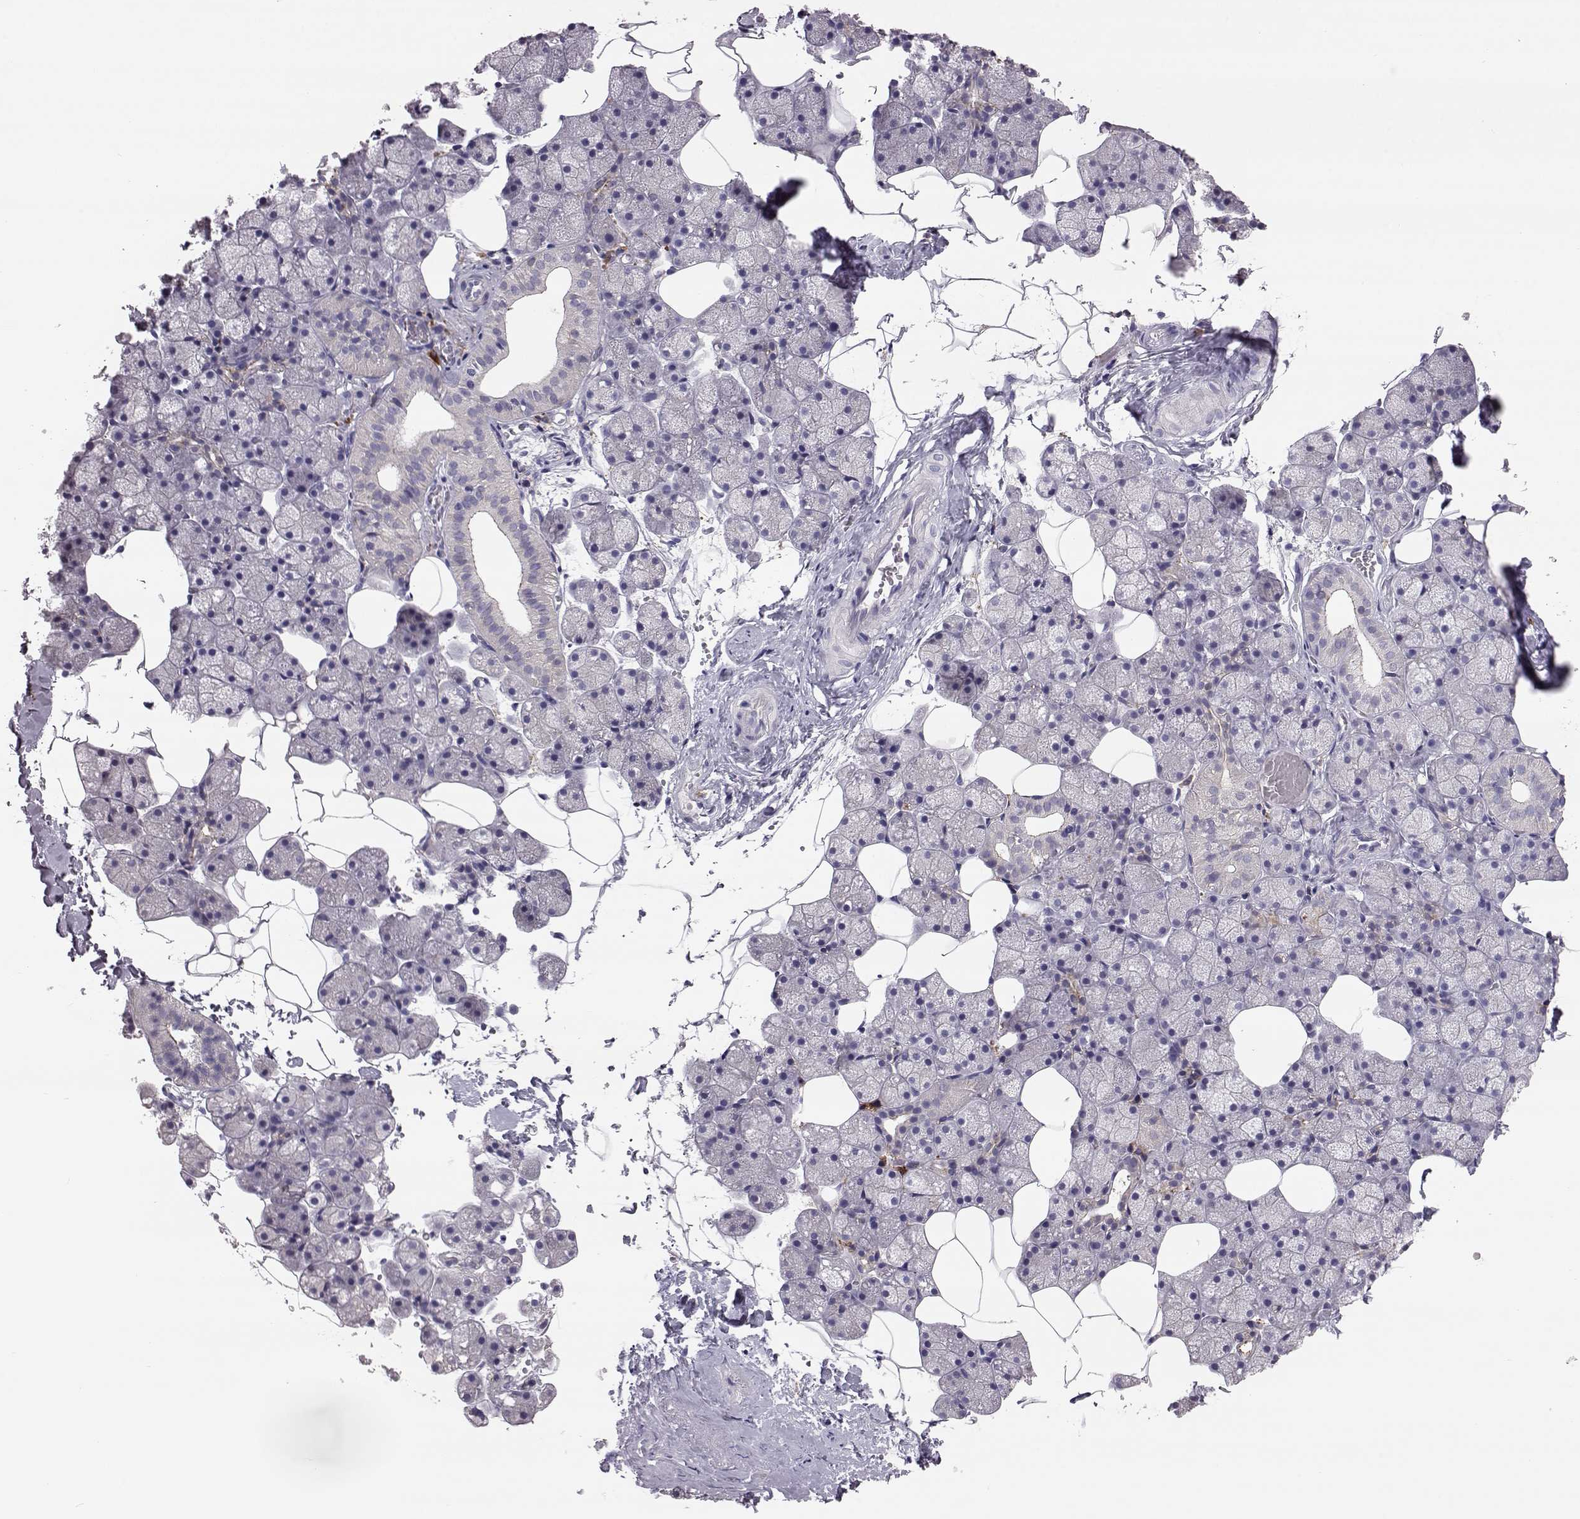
{"staining": {"intensity": "negative", "quantity": "none", "location": "none"}, "tissue": "salivary gland", "cell_type": "Glandular cells", "image_type": "normal", "snomed": [{"axis": "morphology", "description": "Normal tissue, NOS"}, {"axis": "topography", "description": "Salivary gland"}], "caption": "Salivary gland stained for a protein using IHC shows no staining glandular cells.", "gene": "ADGRG5", "patient": {"sex": "male", "age": 38}}